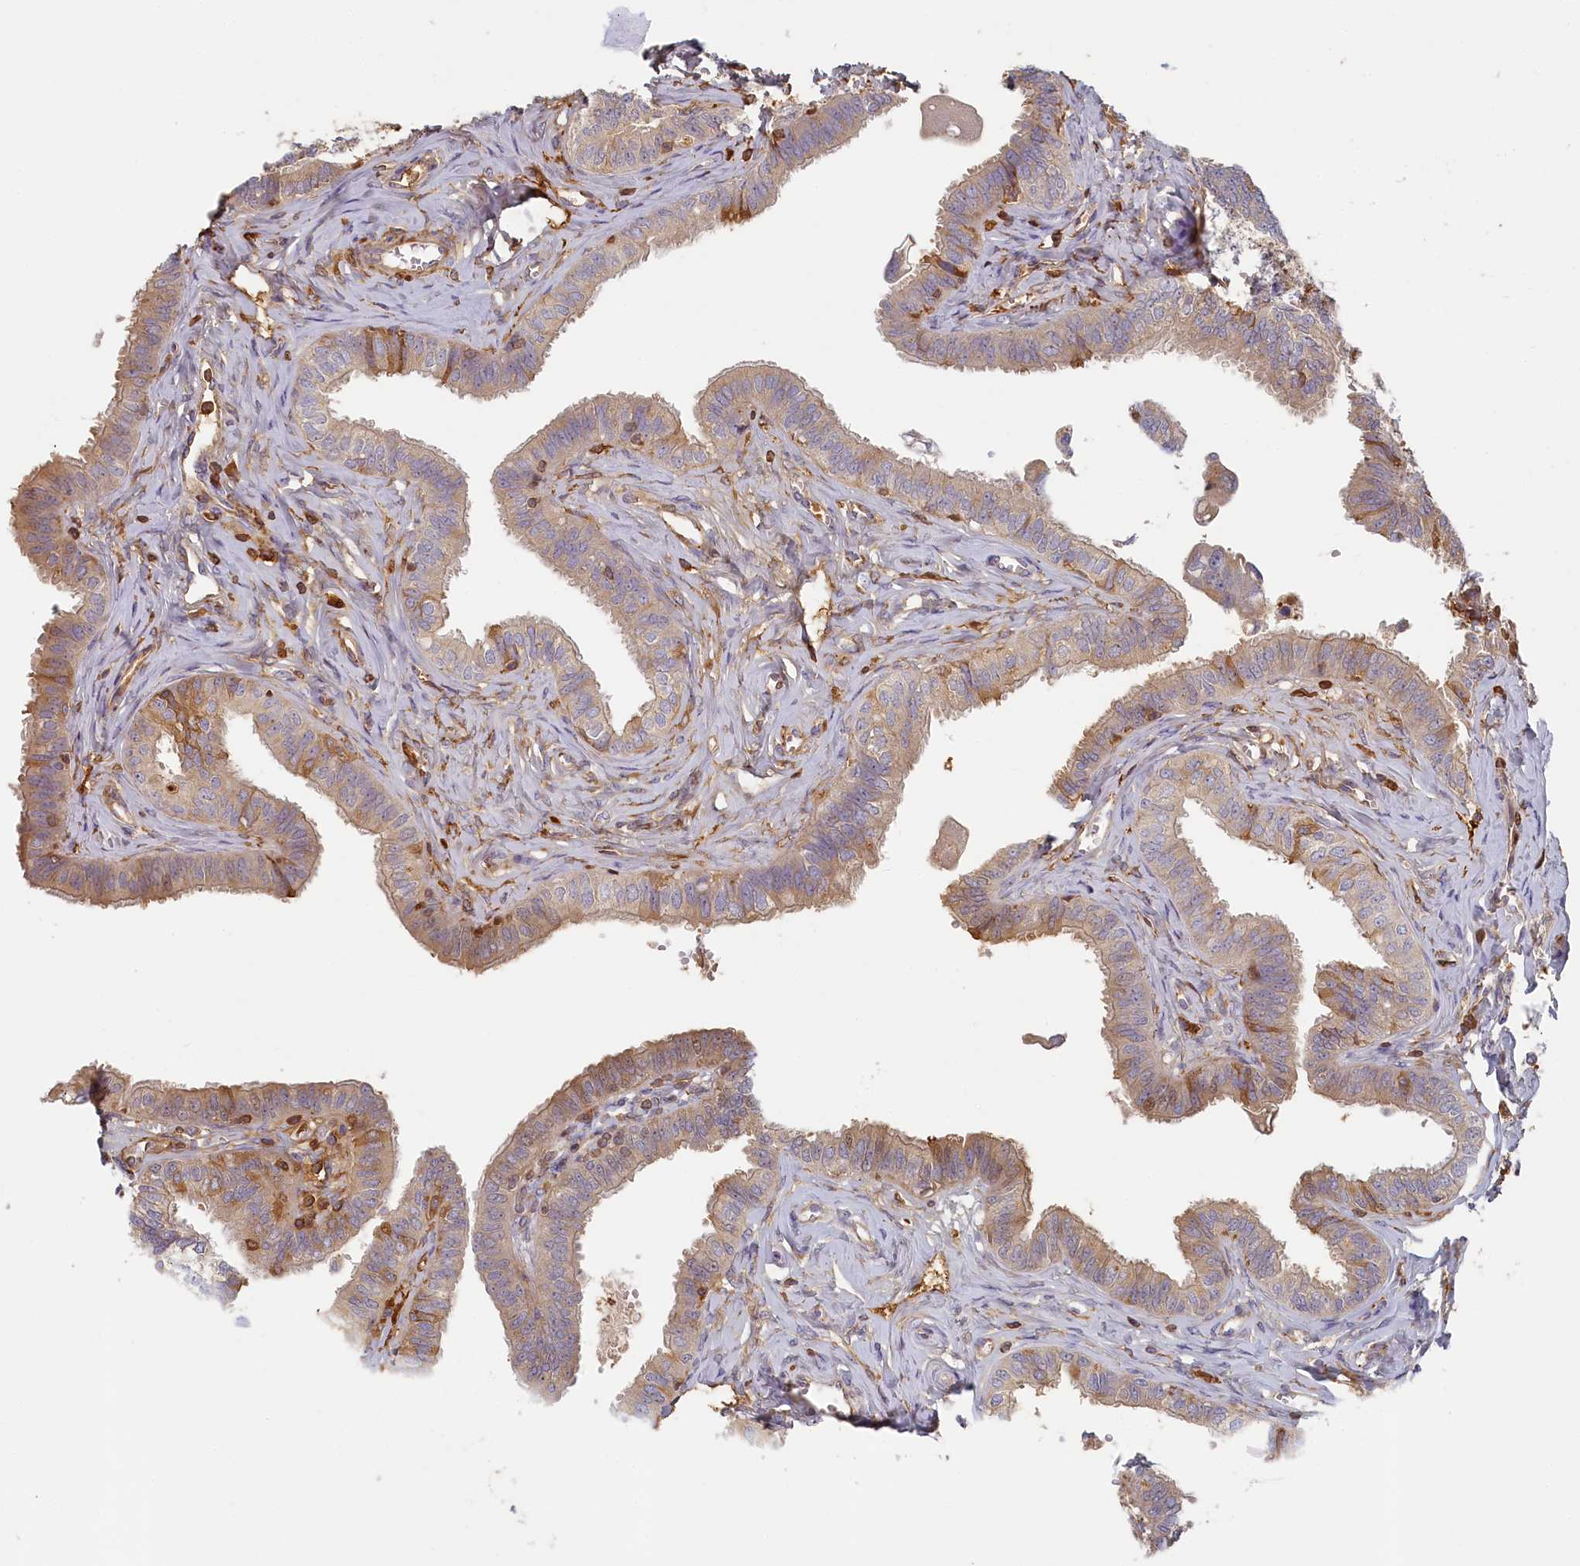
{"staining": {"intensity": "weak", "quantity": "25%-75%", "location": "cytoplasmic/membranous"}, "tissue": "fallopian tube", "cell_type": "Glandular cells", "image_type": "normal", "snomed": [{"axis": "morphology", "description": "Normal tissue, NOS"}, {"axis": "morphology", "description": "Carcinoma, NOS"}, {"axis": "topography", "description": "Fallopian tube"}, {"axis": "topography", "description": "Ovary"}], "caption": "Immunohistochemistry (IHC) photomicrograph of benign fallopian tube: fallopian tube stained using immunohistochemistry (IHC) demonstrates low levels of weak protein expression localized specifically in the cytoplasmic/membranous of glandular cells, appearing as a cytoplasmic/membranous brown color.", "gene": "STX16", "patient": {"sex": "female", "age": 59}}